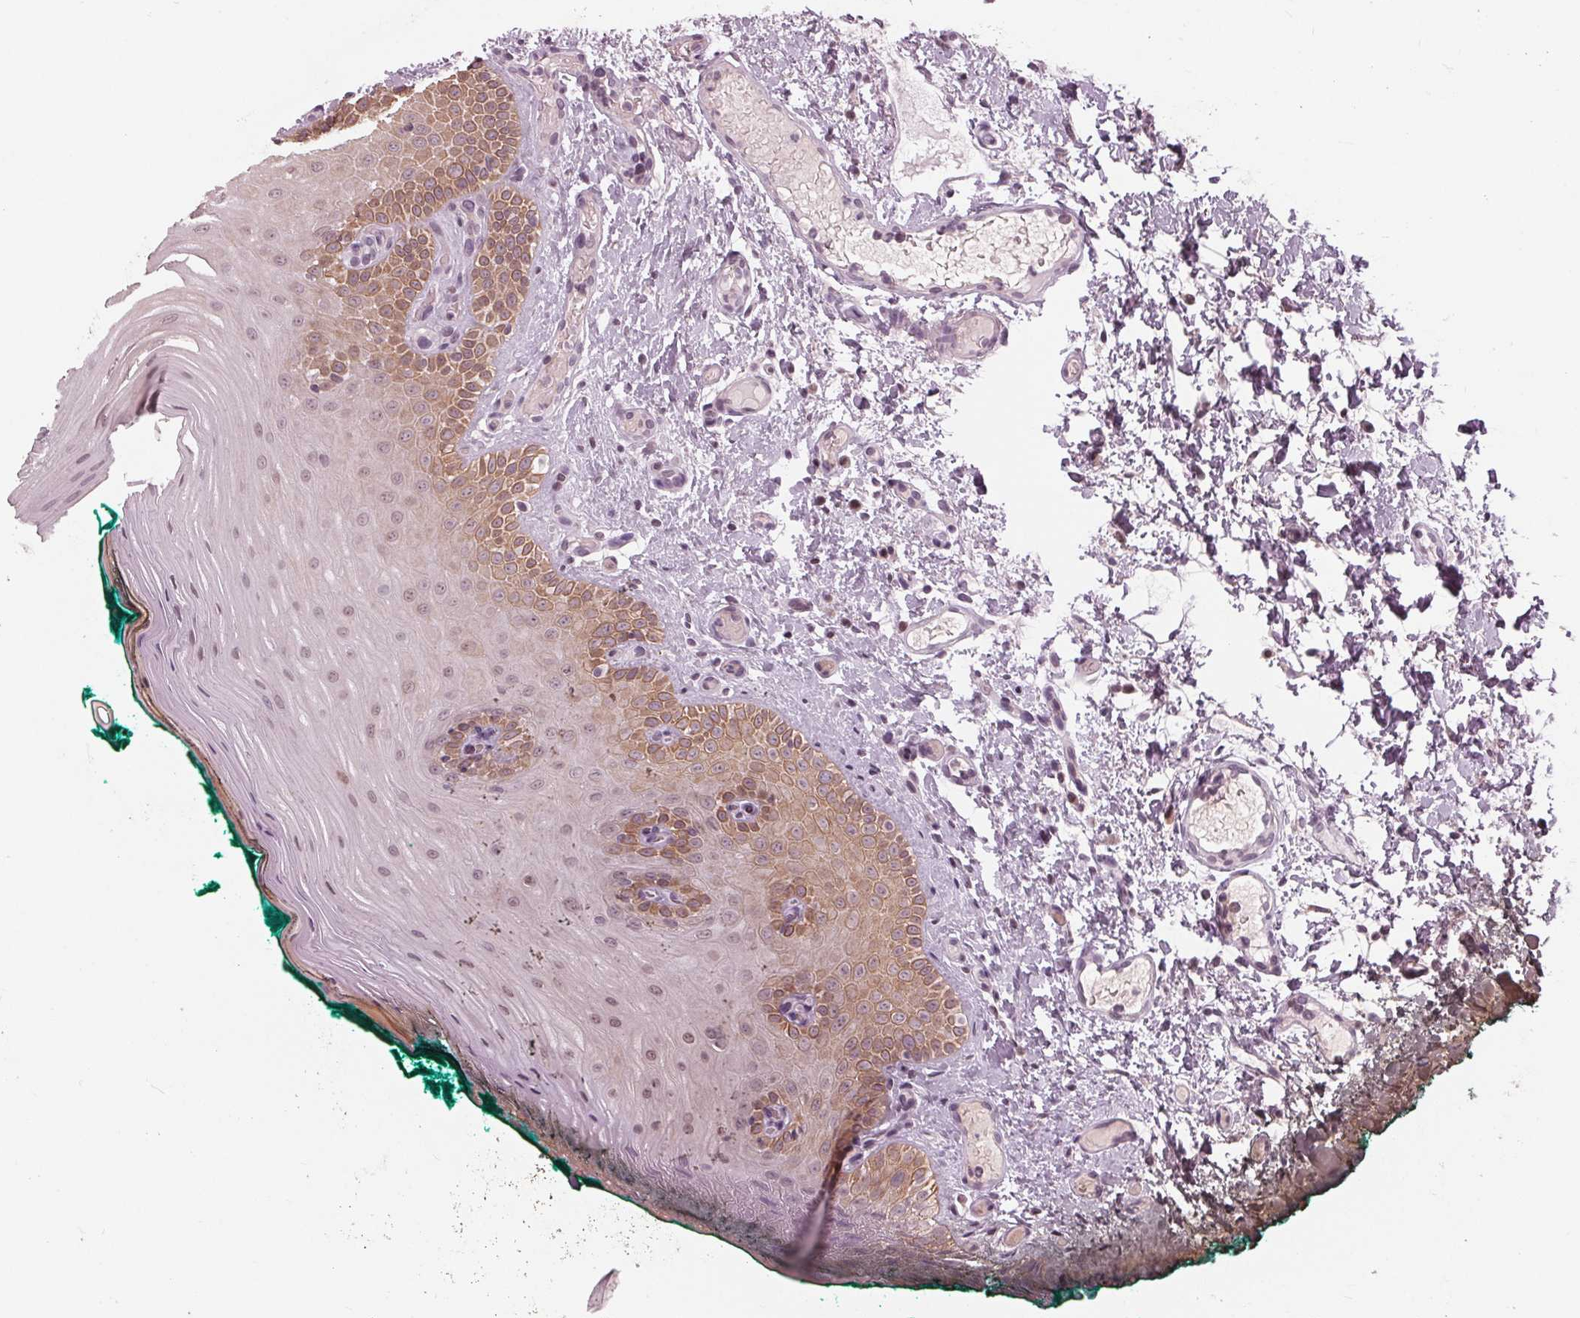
{"staining": {"intensity": "moderate", "quantity": "25%-75%", "location": "nuclear"}, "tissue": "oral mucosa", "cell_type": "Squamous epithelial cells", "image_type": "normal", "snomed": [{"axis": "morphology", "description": "Normal tissue, NOS"}, {"axis": "topography", "description": "Oral tissue"}], "caption": "Human oral mucosa stained for a protein (brown) shows moderate nuclear positive positivity in about 25%-75% of squamous epithelial cells.", "gene": "DNMT3L", "patient": {"sex": "female", "age": 83}}